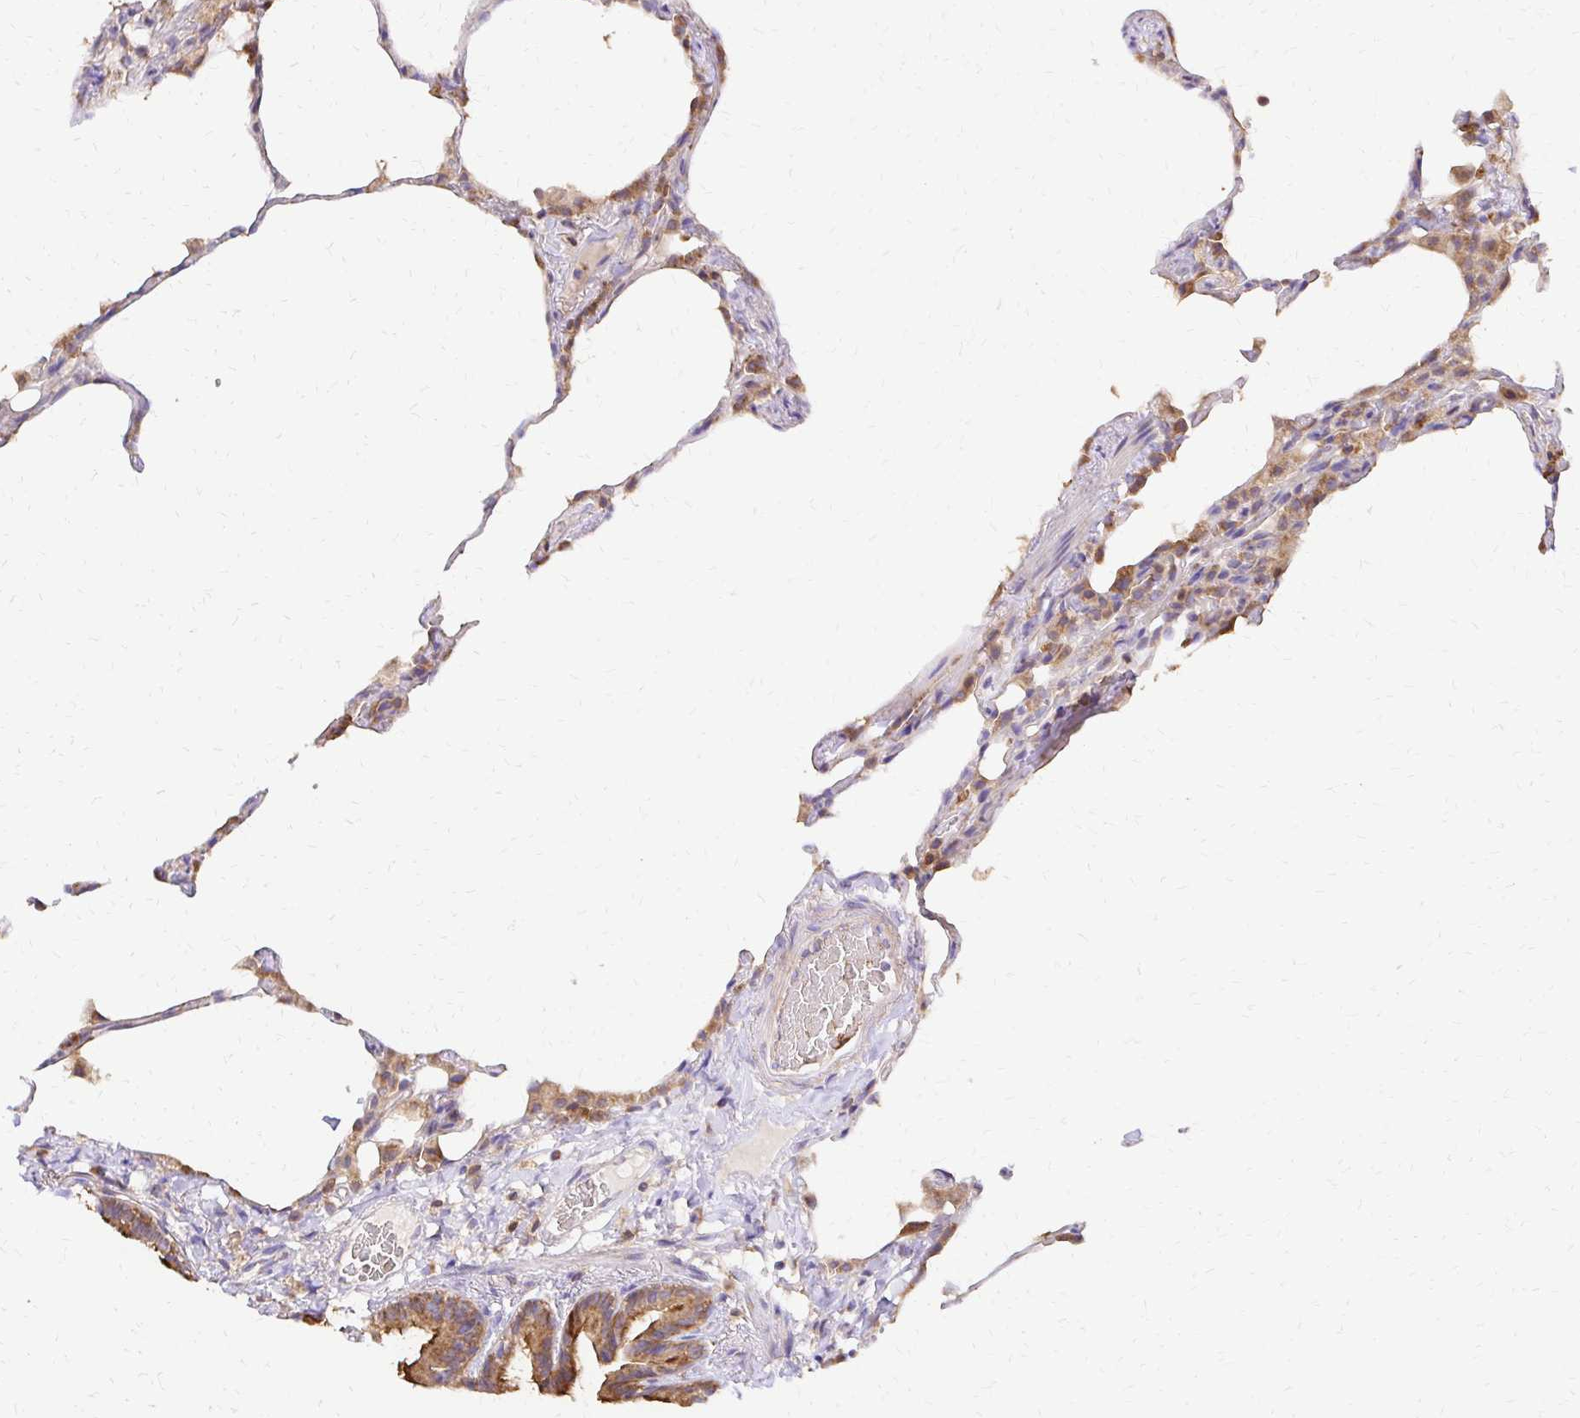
{"staining": {"intensity": "moderate", "quantity": "<25%", "location": "cytoplasmic/membranous"}, "tissue": "lung", "cell_type": "Alveolar cells", "image_type": "normal", "snomed": [{"axis": "morphology", "description": "Normal tissue, NOS"}, {"axis": "topography", "description": "Lung"}], "caption": "IHC micrograph of unremarkable lung: lung stained using immunohistochemistry exhibits low levels of moderate protein expression localized specifically in the cytoplasmic/membranous of alveolar cells, appearing as a cytoplasmic/membranous brown color.", "gene": "MRPL13", "patient": {"sex": "female", "age": 57}}